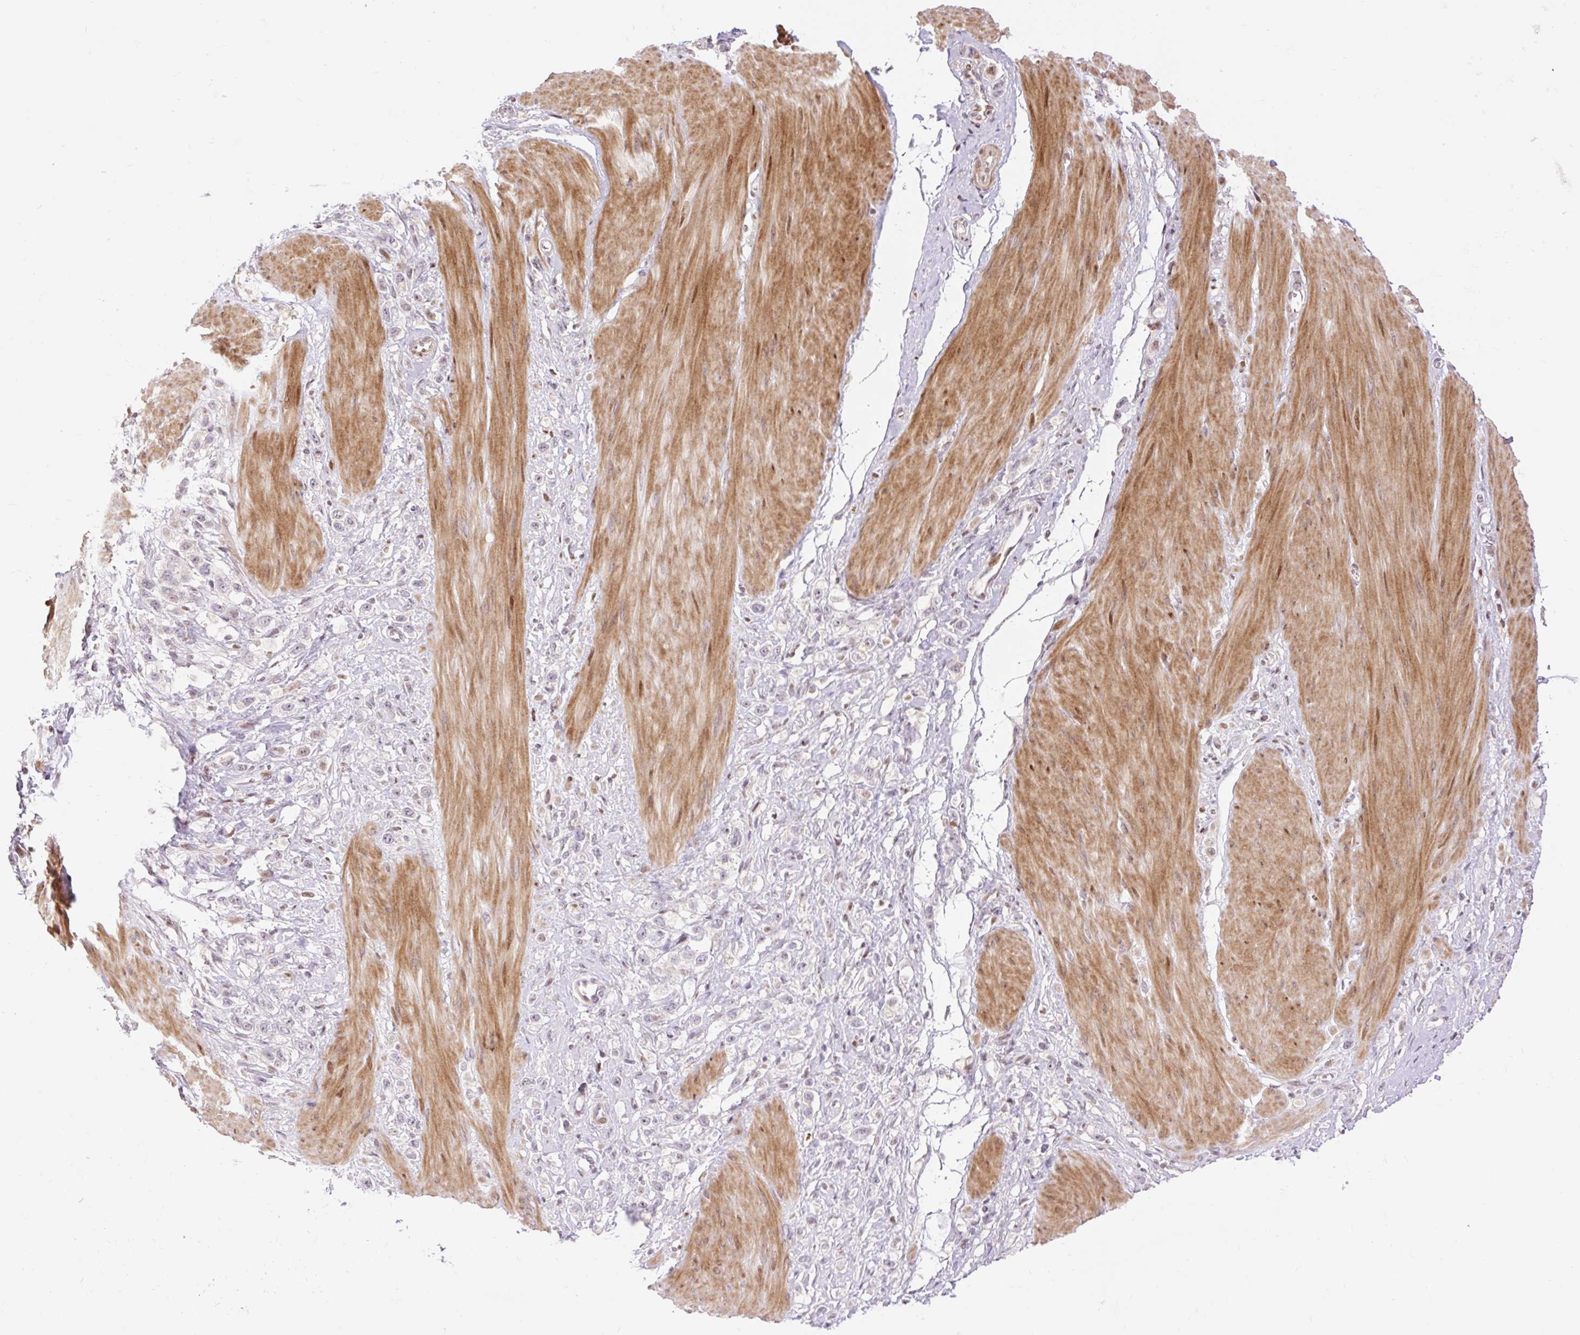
{"staining": {"intensity": "negative", "quantity": "none", "location": "none"}, "tissue": "stomach cancer", "cell_type": "Tumor cells", "image_type": "cancer", "snomed": [{"axis": "morphology", "description": "Adenocarcinoma, NOS"}, {"axis": "topography", "description": "Stomach"}], "caption": "A high-resolution photomicrograph shows immunohistochemistry (IHC) staining of stomach cancer, which displays no significant positivity in tumor cells.", "gene": "RIPPLY3", "patient": {"sex": "female", "age": 65}}